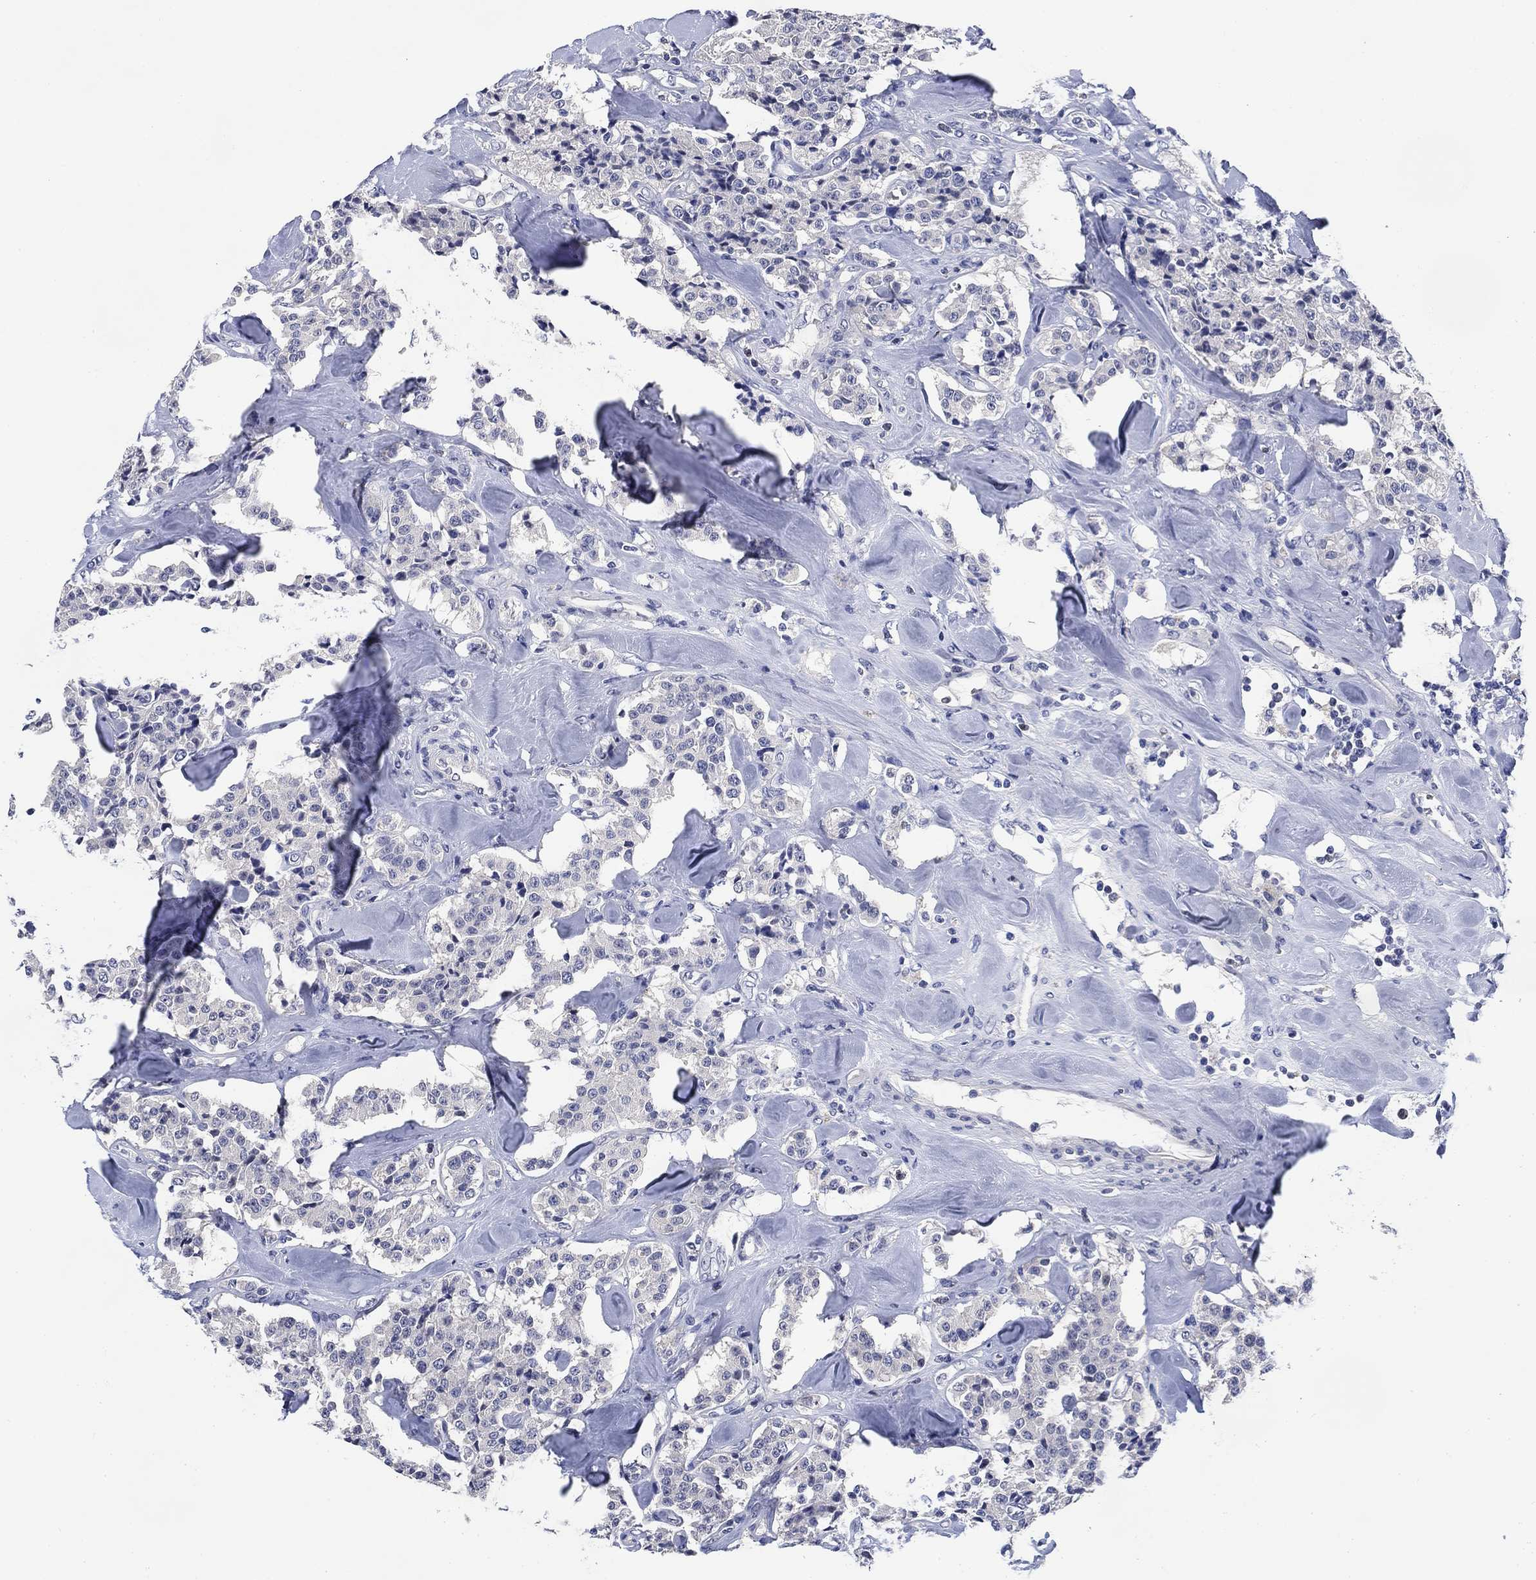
{"staining": {"intensity": "negative", "quantity": "none", "location": "none"}, "tissue": "carcinoid", "cell_type": "Tumor cells", "image_type": "cancer", "snomed": [{"axis": "morphology", "description": "Carcinoid, malignant, NOS"}, {"axis": "topography", "description": "Pancreas"}], "caption": "A micrograph of human carcinoid is negative for staining in tumor cells.", "gene": "DAZL", "patient": {"sex": "male", "age": 41}}